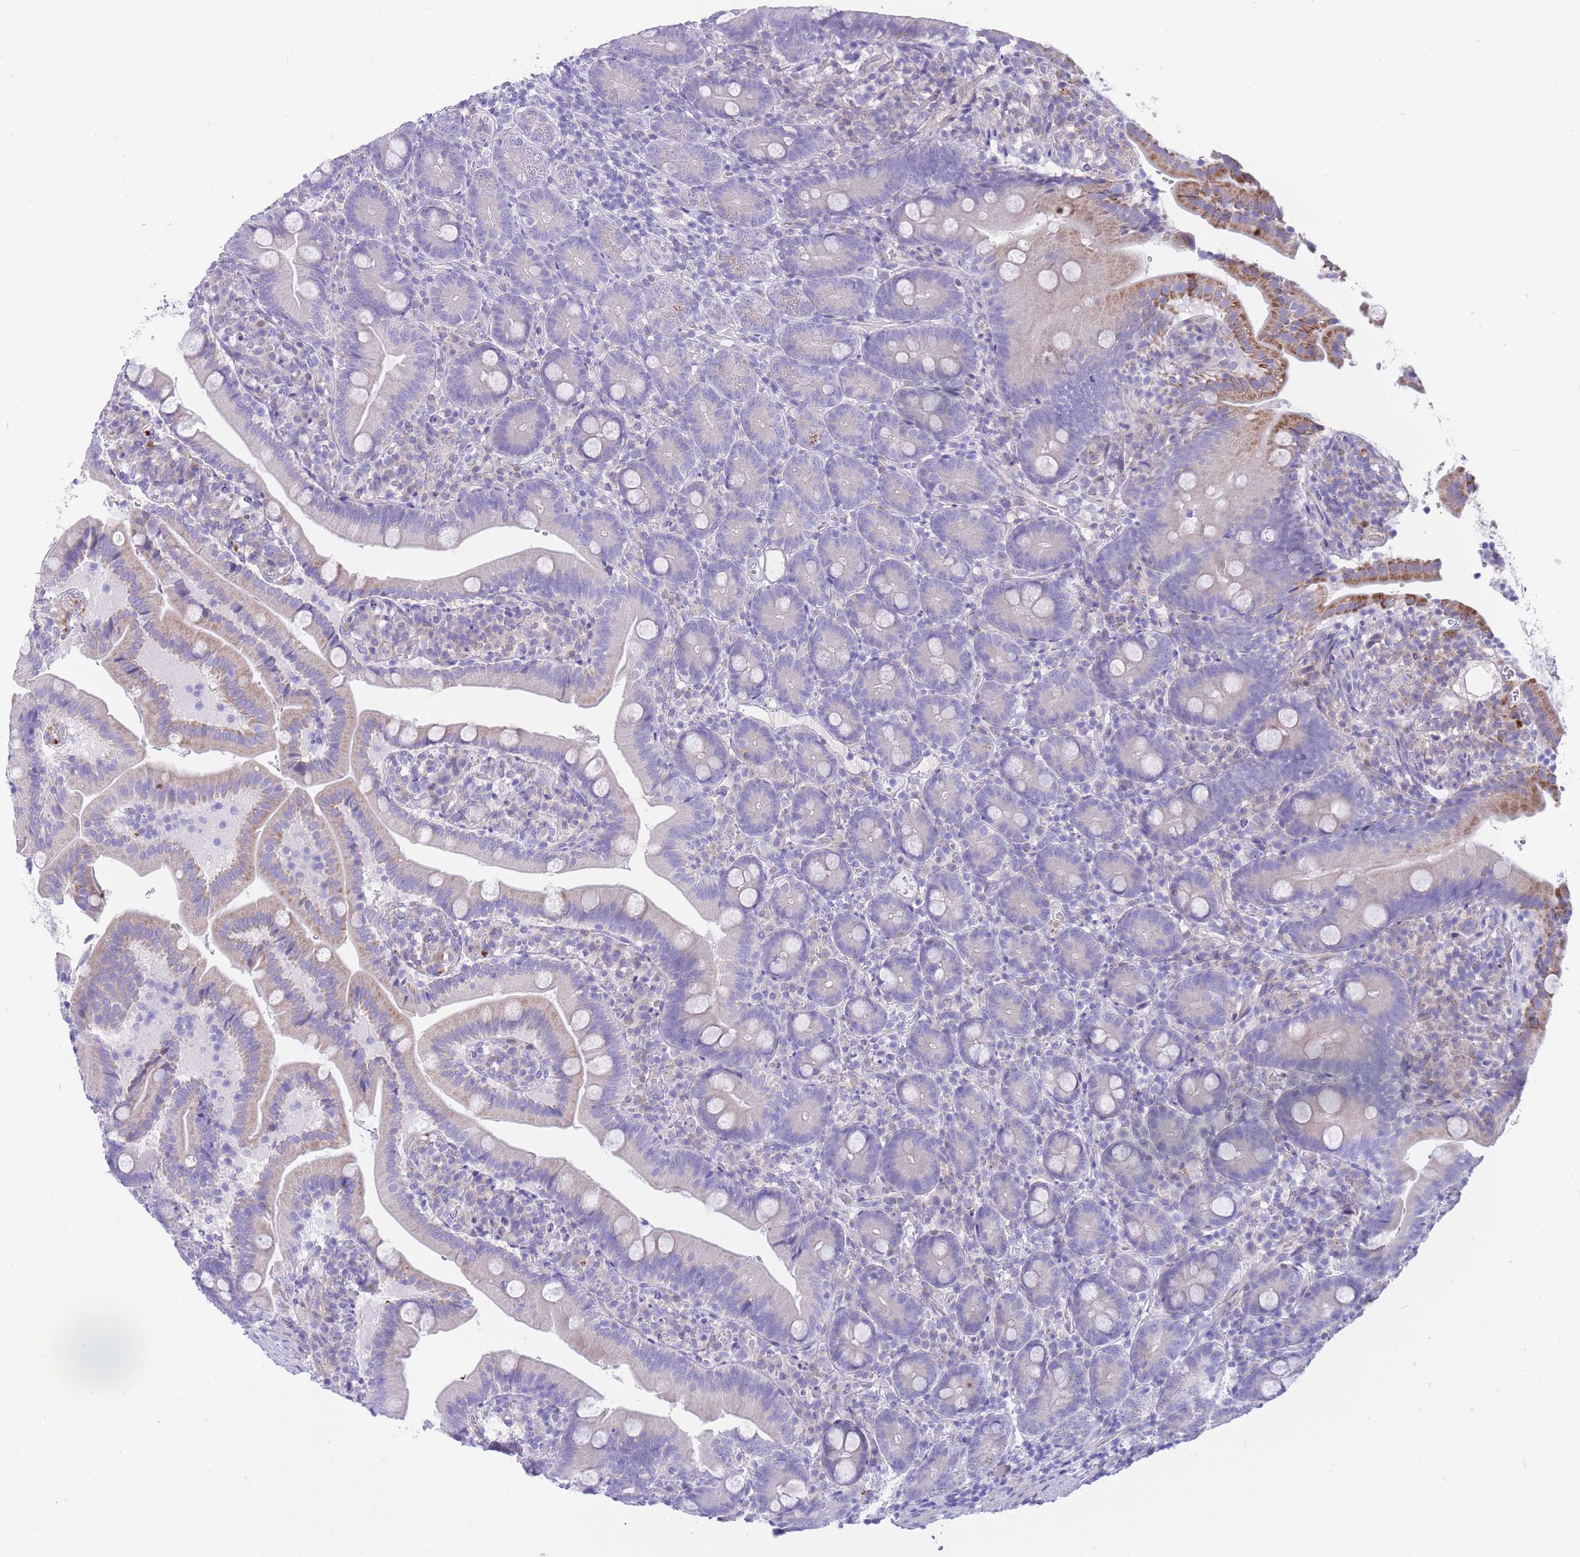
{"staining": {"intensity": "negative", "quantity": "none", "location": "none"}, "tissue": "duodenum", "cell_type": "Glandular cells", "image_type": "normal", "snomed": [{"axis": "morphology", "description": "Normal tissue, NOS"}, {"axis": "topography", "description": "Duodenum"}], "caption": "This micrograph is of benign duodenum stained with immunohistochemistry (IHC) to label a protein in brown with the nuclei are counter-stained blue. There is no expression in glandular cells.", "gene": "QTRT1", "patient": {"sex": "female", "age": 67}}